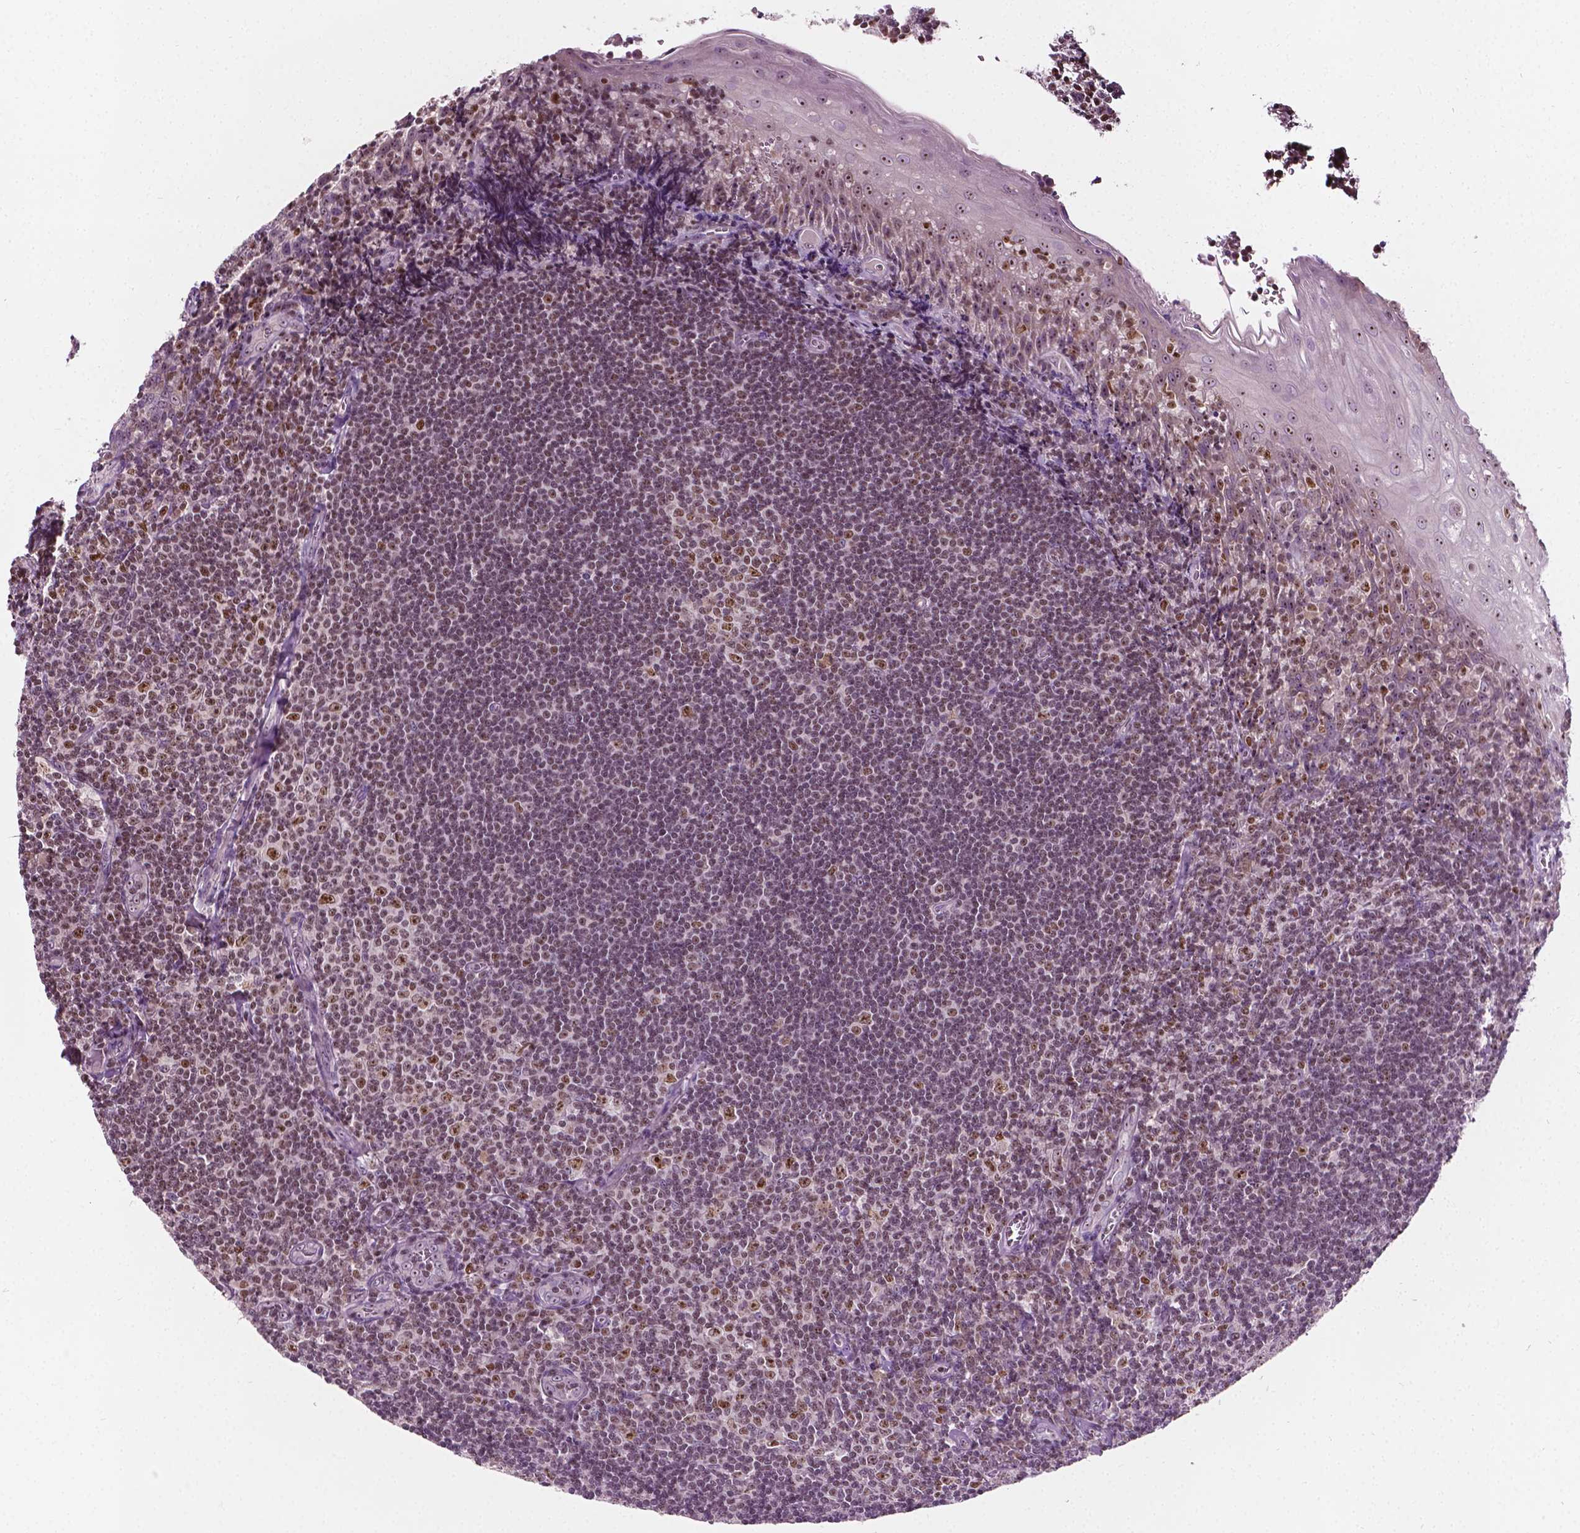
{"staining": {"intensity": "moderate", "quantity": ">75%", "location": "nuclear"}, "tissue": "tonsil", "cell_type": "Germinal center cells", "image_type": "normal", "snomed": [{"axis": "morphology", "description": "Normal tissue, NOS"}, {"axis": "morphology", "description": "Inflammation, NOS"}, {"axis": "topography", "description": "Tonsil"}], "caption": "This histopathology image reveals unremarkable tonsil stained with immunohistochemistry (IHC) to label a protein in brown. The nuclear of germinal center cells show moderate positivity for the protein. Nuclei are counter-stained blue.", "gene": "ODF3L2", "patient": {"sex": "female", "age": 31}}